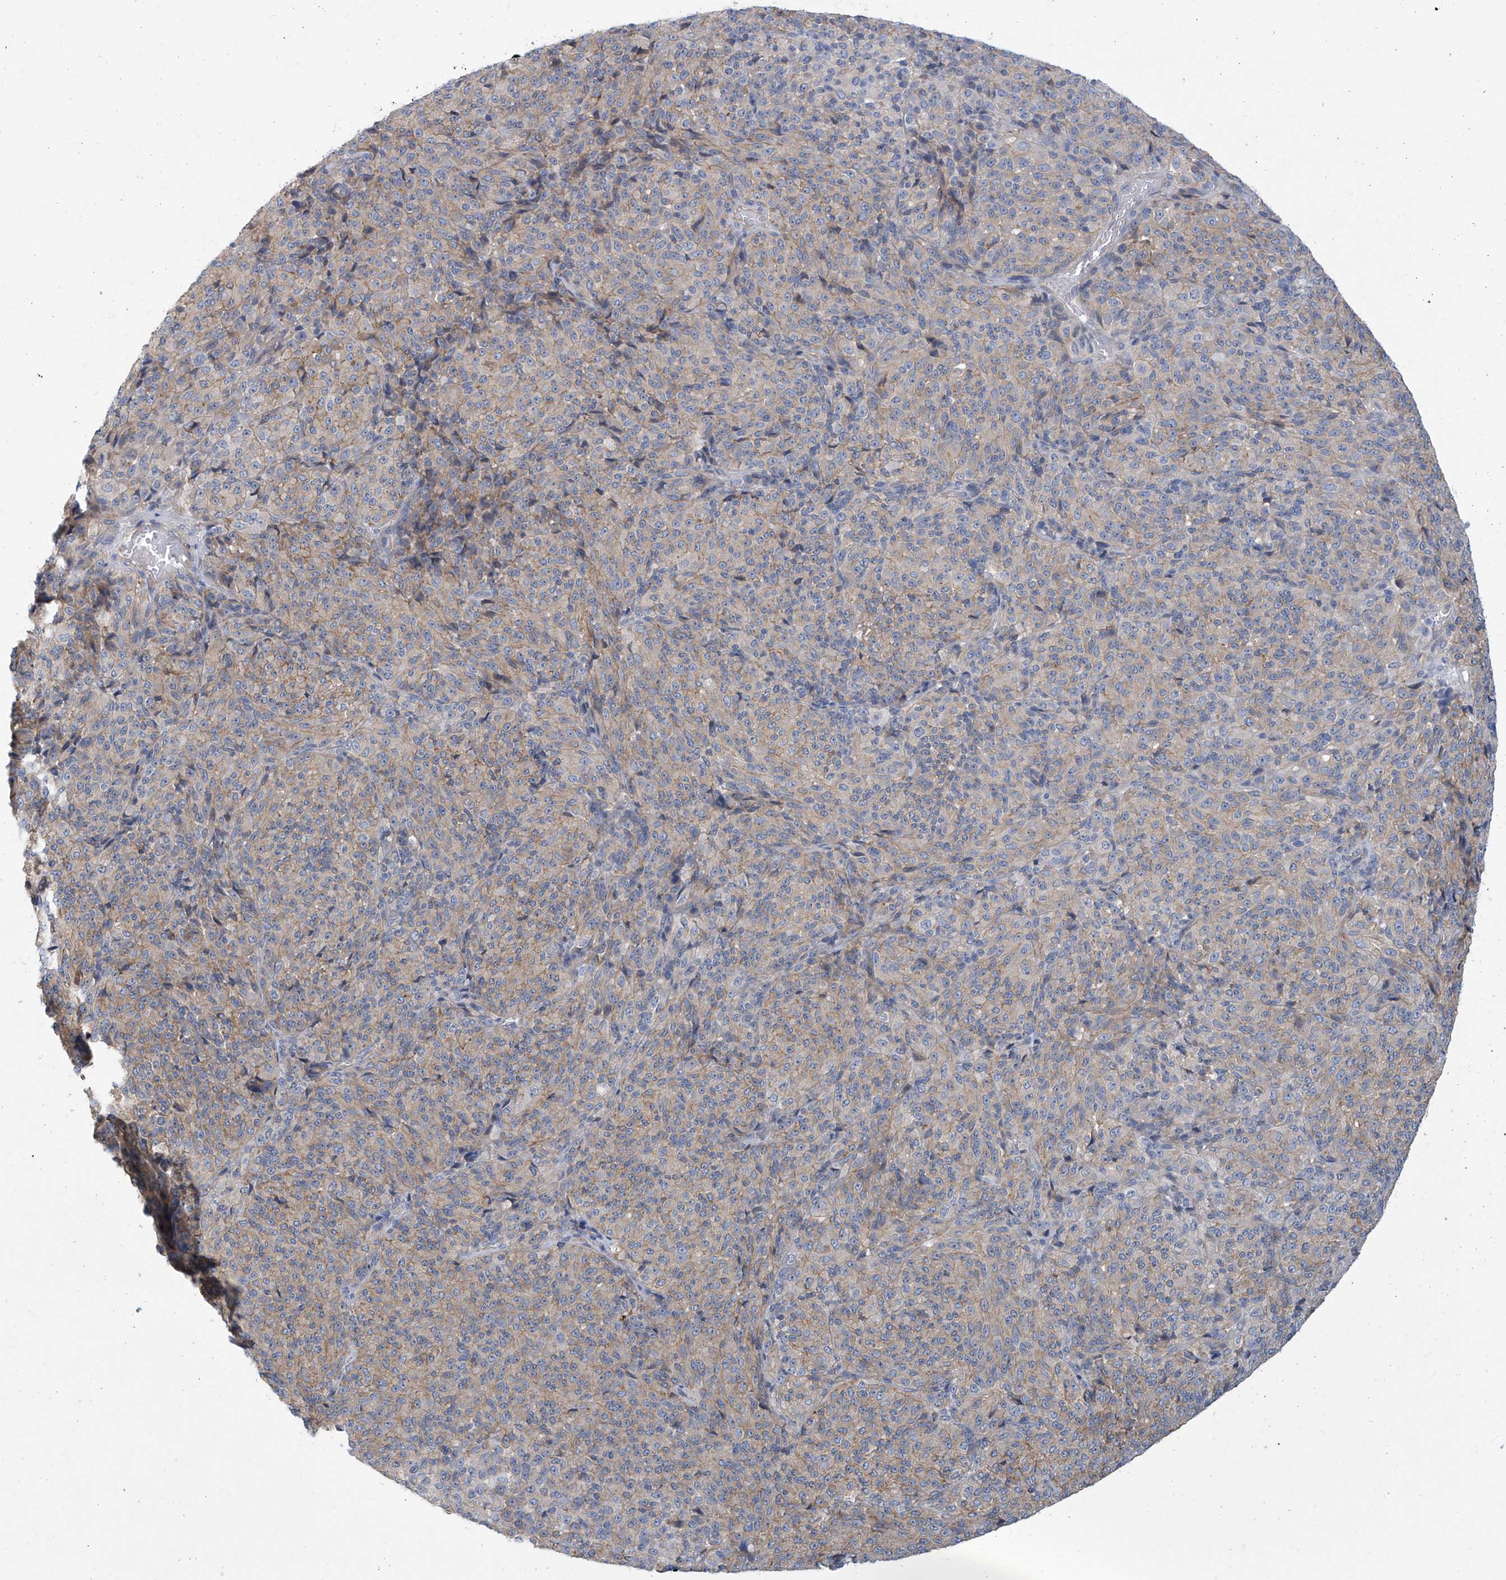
{"staining": {"intensity": "weak", "quantity": "<25%", "location": "cytoplasmic/membranous"}, "tissue": "melanoma", "cell_type": "Tumor cells", "image_type": "cancer", "snomed": [{"axis": "morphology", "description": "Malignant melanoma, Metastatic site"}, {"axis": "topography", "description": "Brain"}], "caption": "This is an immunohistochemistry (IHC) micrograph of malignant melanoma (metastatic site). There is no staining in tumor cells.", "gene": "ABHD13", "patient": {"sex": "female", "age": 56}}